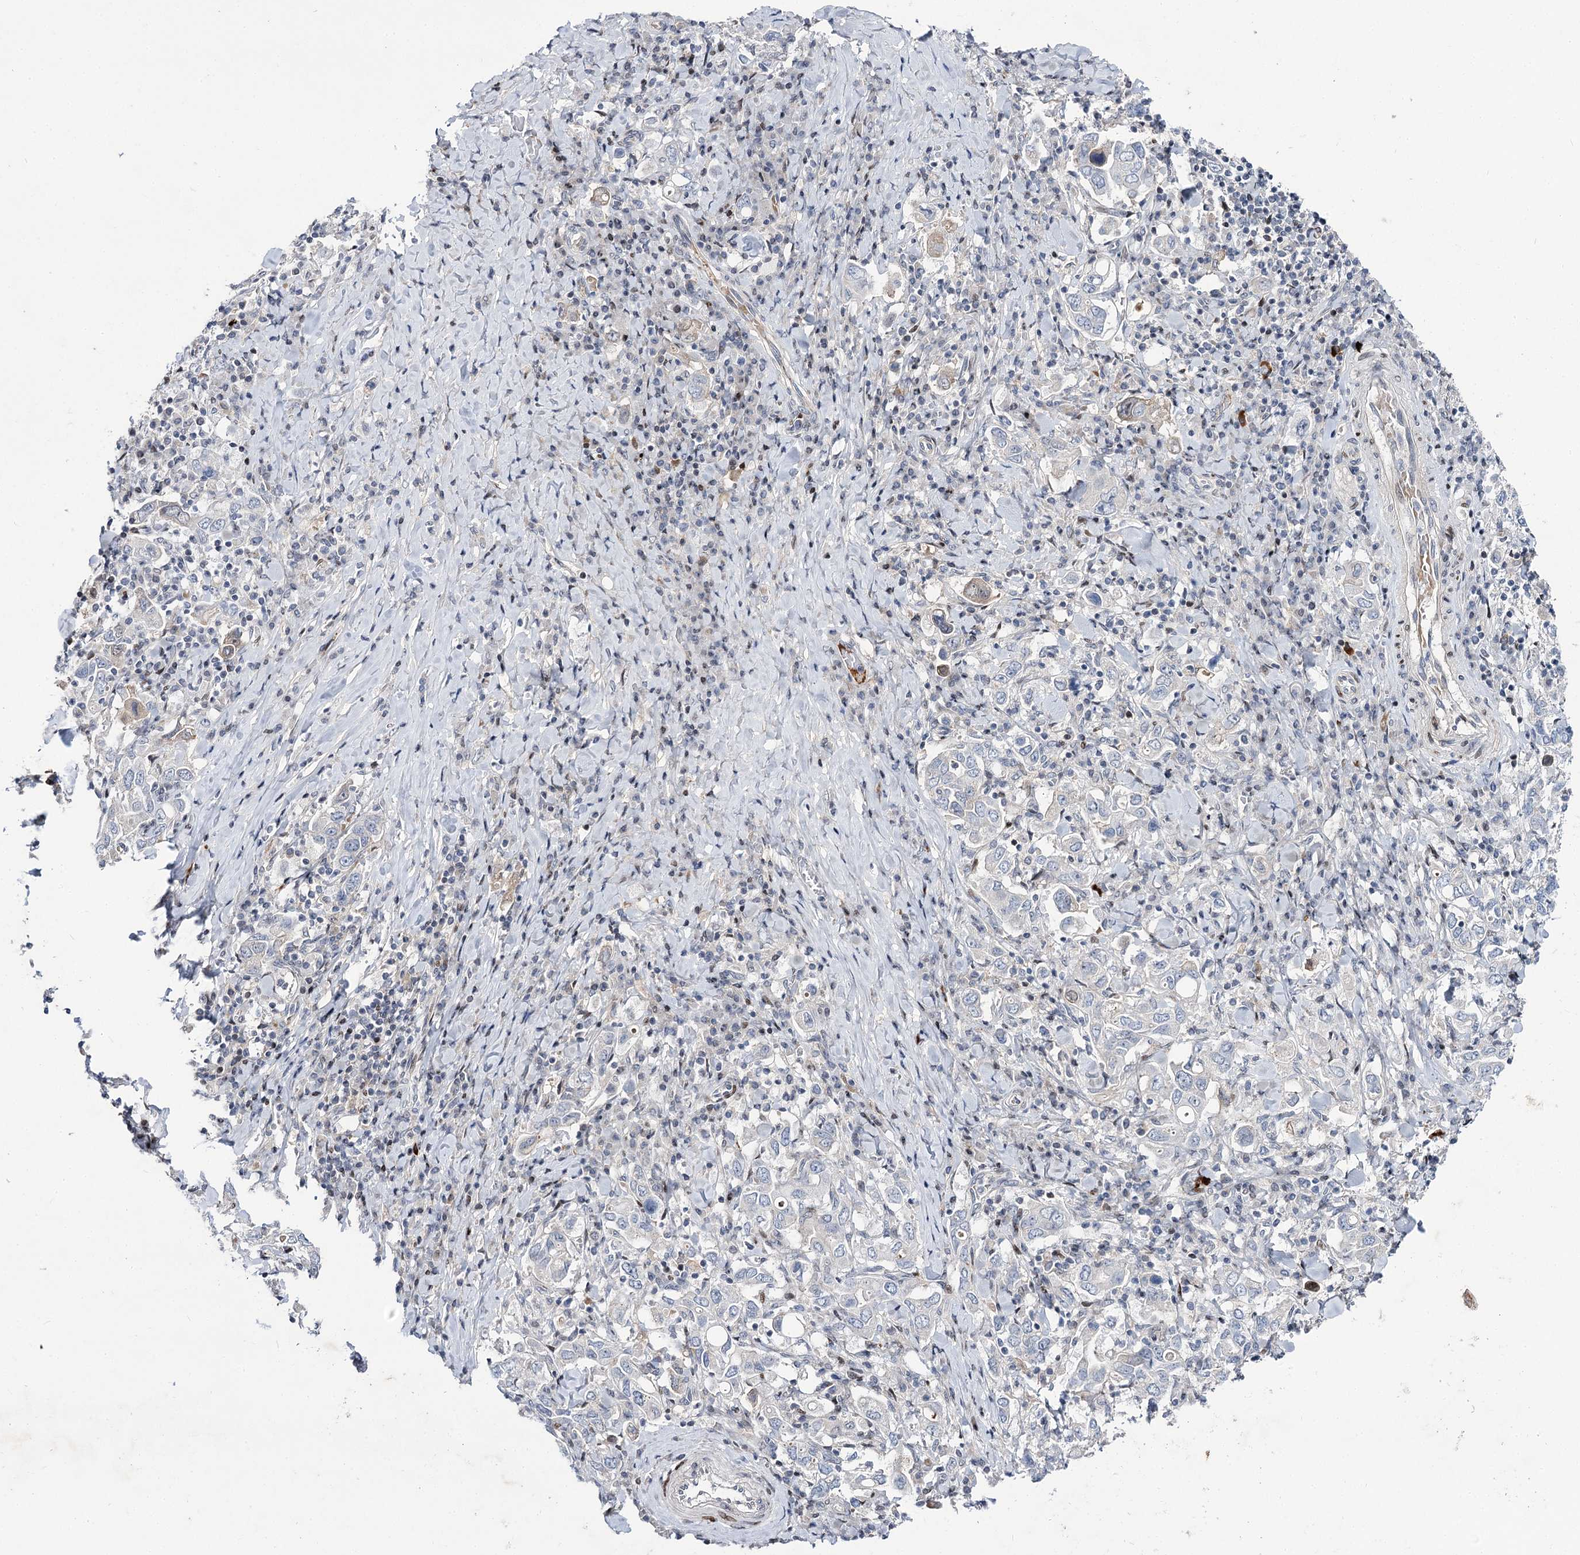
{"staining": {"intensity": "negative", "quantity": "none", "location": "none"}, "tissue": "stomach cancer", "cell_type": "Tumor cells", "image_type": "cancer", "snomed": [{"axis": "morphology", "description": "Adenocarcinoma, NOS"}, {"axis": "topography", "description": "Stomach, upper"}], "caption": "Micrograph shows no significant protein staining in tumor cells of stomach adenocarcinoma.", "gene": "ITFG2", "patient": {"sex": "male", "age": 62}}